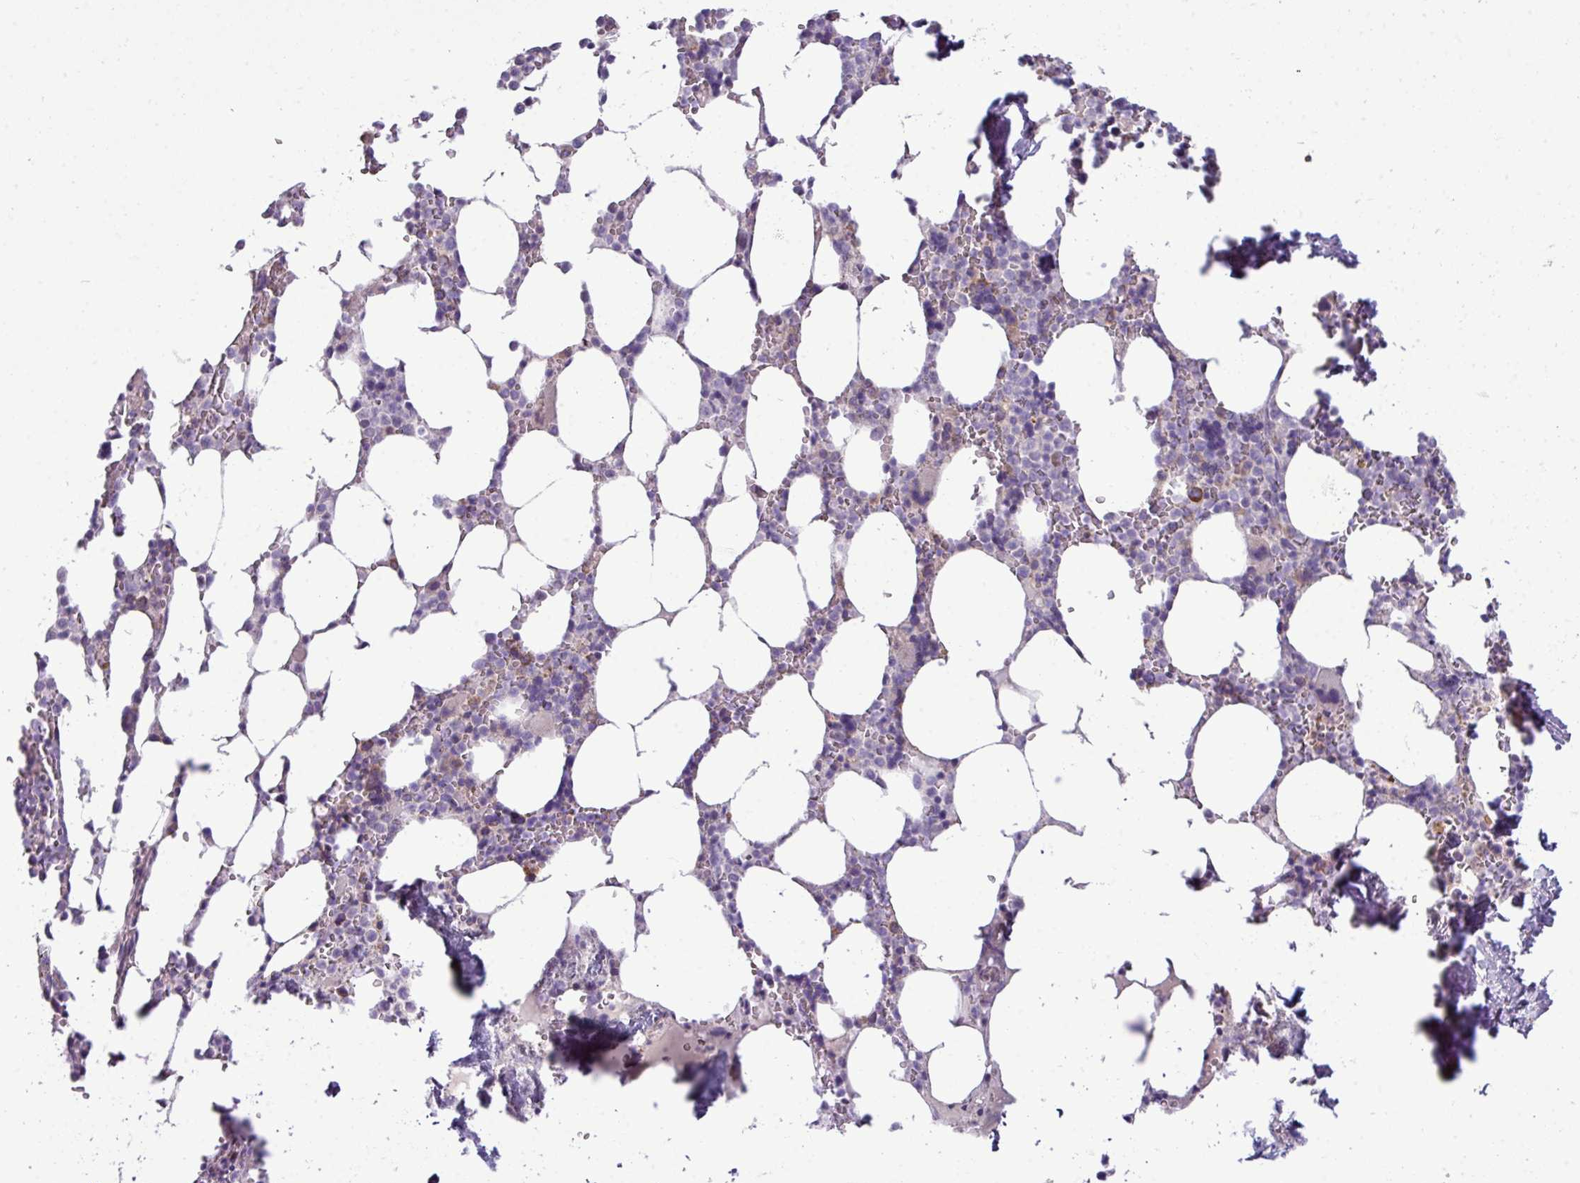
{"staining": {"intensity": "moderate", "quantity": "<25%", "location": "cytoplasmic/membranous"}, "tissue": "bone marrow", "cell_type": "Hematopoietic cells", "image_type": "normal", "snomed": [{"axis": "morphology", "description": "Normal tissue, NOS"}, {"axis": "topography", "description": "Bone marrow"}], "caption": "Bone marrow stained with immunohistochemistry (IHC) demonstrates moderate cytoplasmic/membranous expression in about <25% of hematopoietic cells. (Stains: DAB (3,3'-diaminobenzidine) in brown, nuclei in blue, Microscopy: brightfield microscopy at high magnification).", "gene": "AGAP4", "patient": {"sex": "male", "age": 64}}